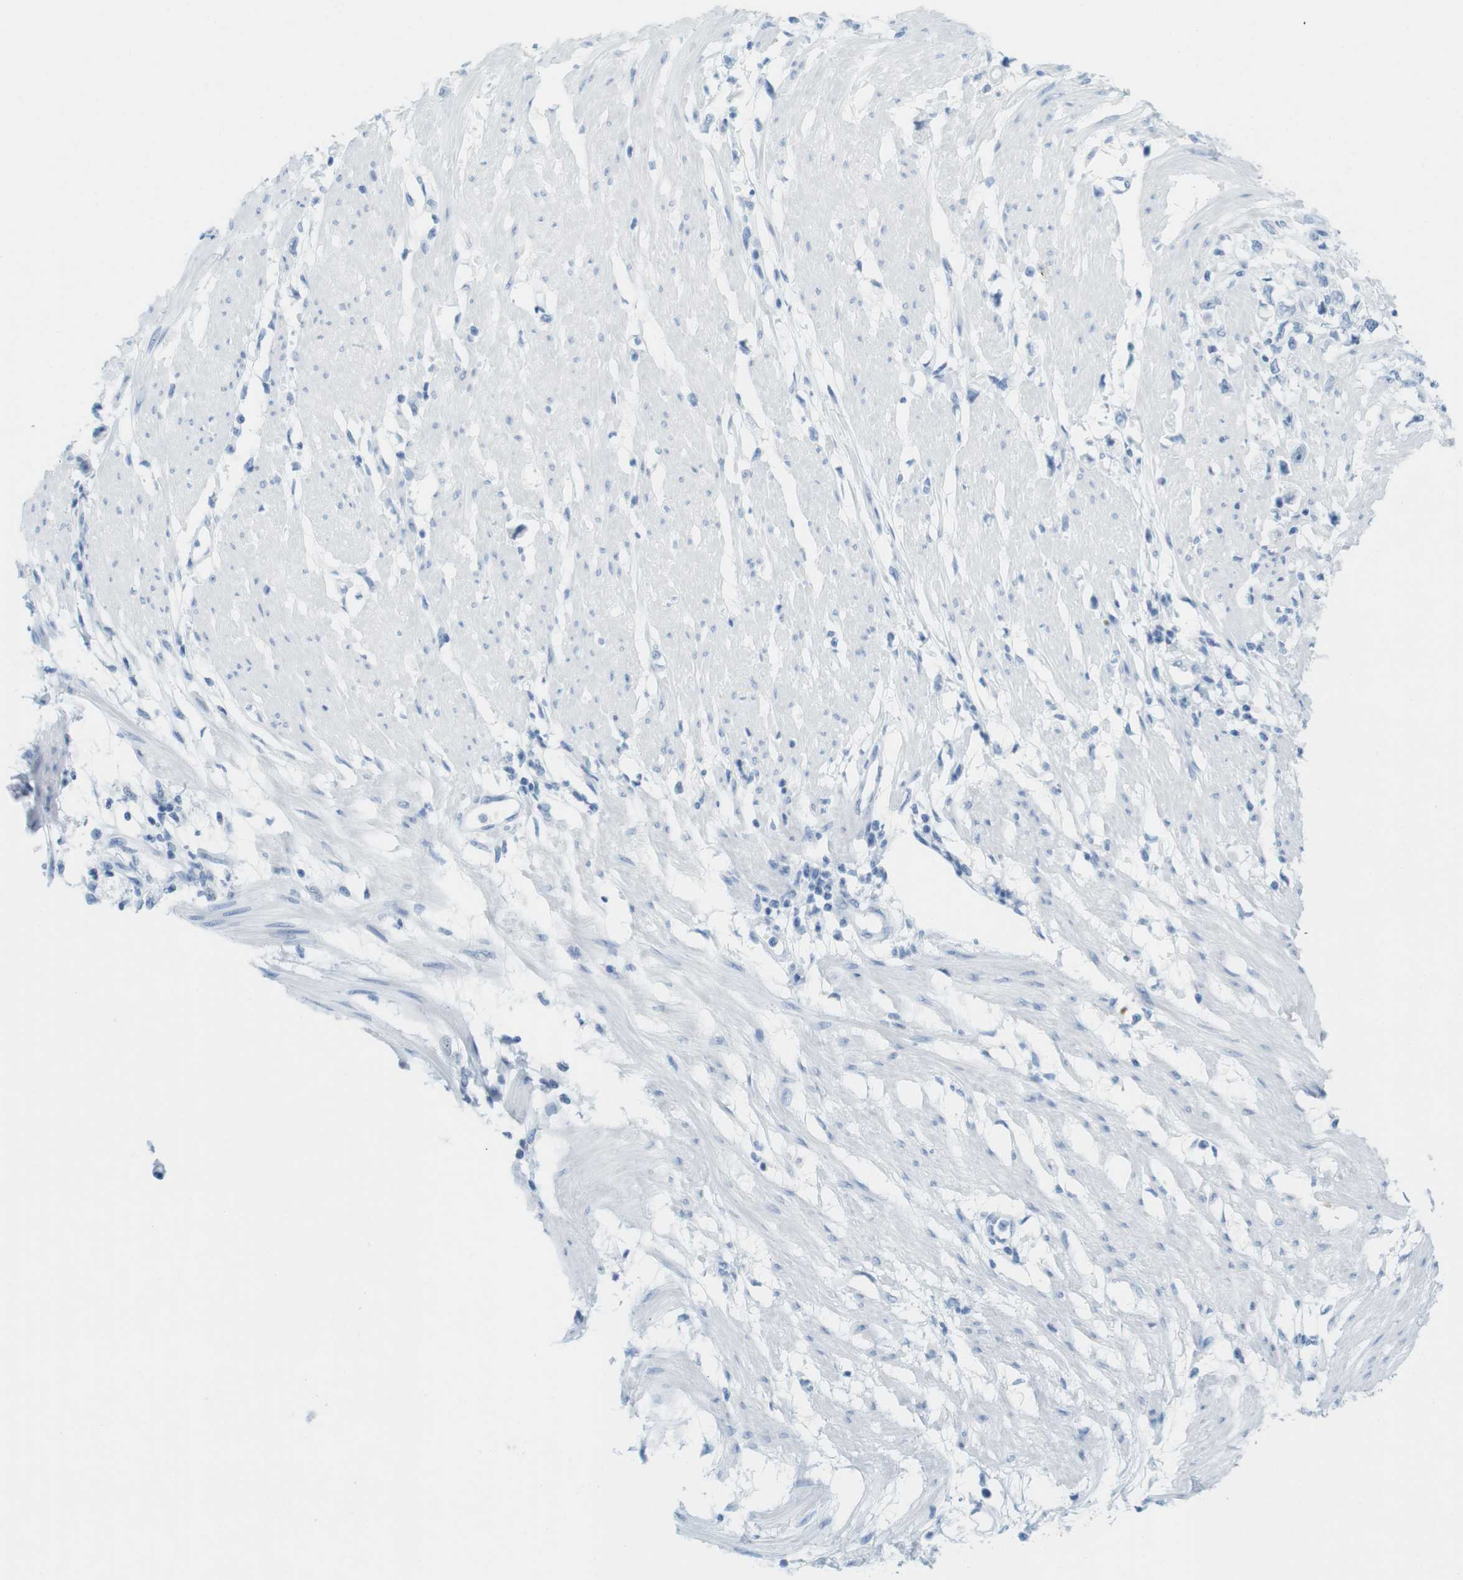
{"staining": {"intensity": "negative", "quantity": "none", "location": "none"}, "tissue": "stomach cancer", "cell_type": "Tumor cells", "image_type": "cancer", "snomed": [{"axis": "morphology", "description": "Adenocarcinoma, NOS"}, {"axis": "topography", "description": "Stomach"}], "caption": "Adenocarcinoma (stomach) was stained to show a protein in brown. There is no significant expression in tumor cells. (Brightfield microscopy of DAB IHC at high magnification).", "gene": "TNNT2", "patient": {"sex": "female", "age": 59}}